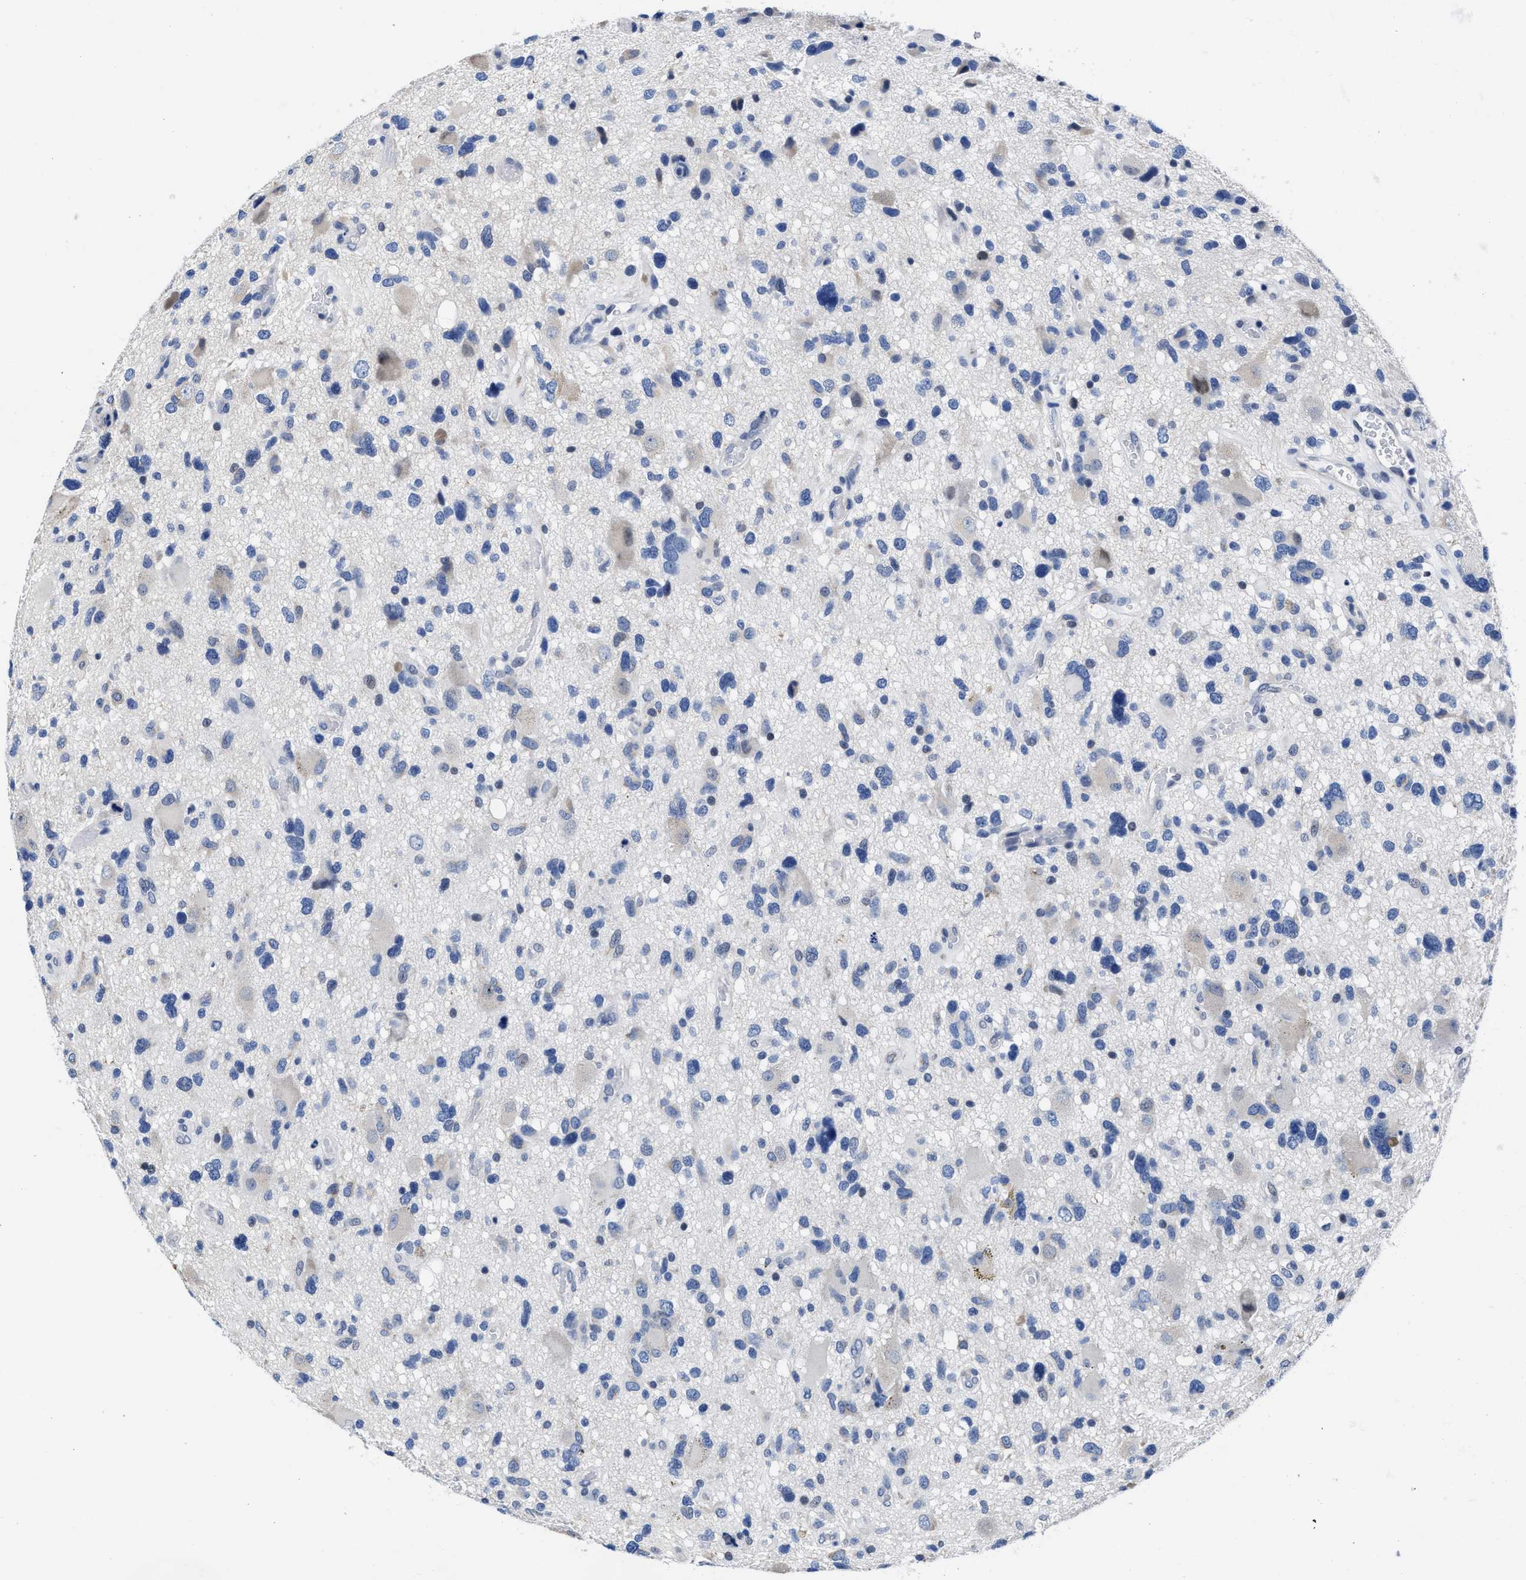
{"staining": {"intensity": "negative", "quantity": "none", "location": "none"}, "tissue": "glioma", "cell_type": "Tumor cells", "image_type": "cancer", "snomed": [{"axis": "morphology", "description": "Glioma, malignant, High grade"}, {"axis": "topography", "description": "Brain"}], "caption": "The immunohistochemistry image has no significant staining in tumor cells of glioma tissue.", "gene": "HOOK1", "patient": {"sex": "male", "age": 33}}